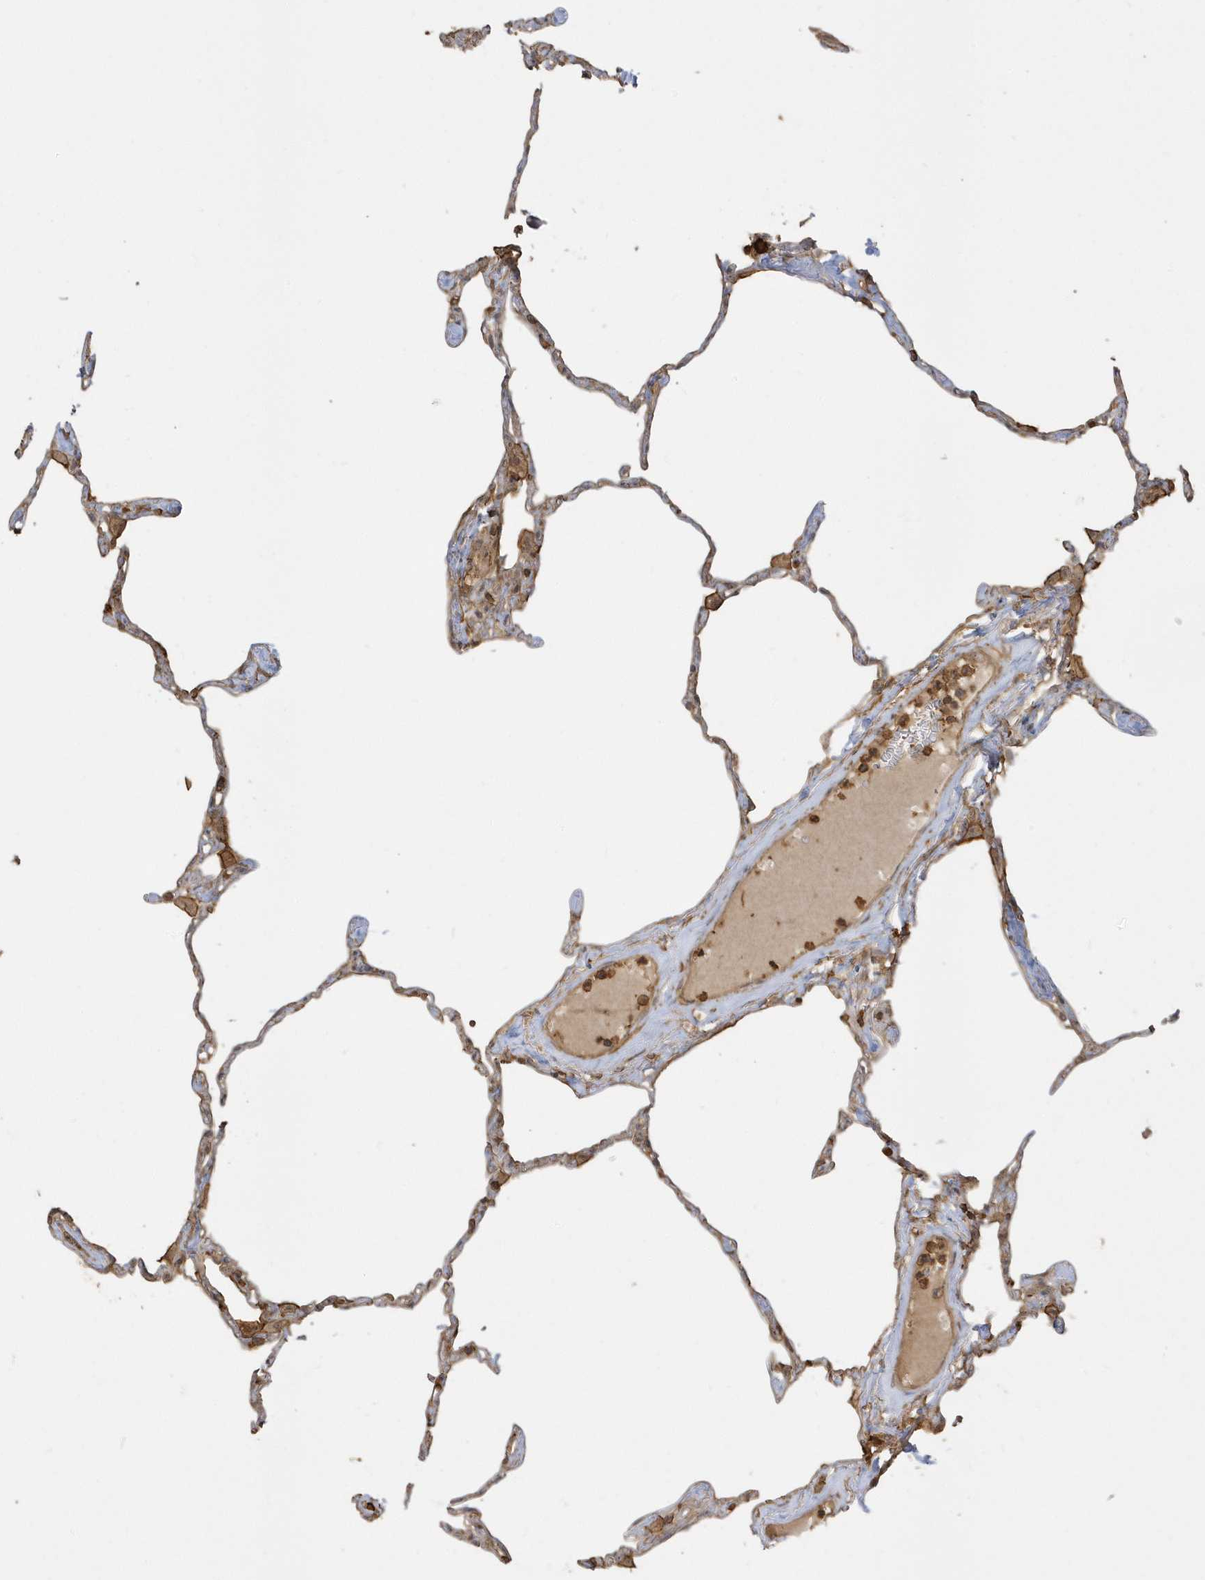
{"staining": {"intensity": "weak", "quantity": "25%-75%", "location": "cytoplasmic/membranous"}, "tissue": "lung", "cell_type": "Alveolar cells", "image_type": "normal", "snomed": [{"axis": "morphology", "description": "Normal tissue, NOS"}, {"axis": "topography", "description": "Lung"}], "caption": "This is an image of immunohistochemistry staining of unremarkable lung, which shows weak expression in the cytoplasmic/membranous of alveolar cells.", "gene": "ZBTB8A", "patient": {"sex": "male", "age": 65}}